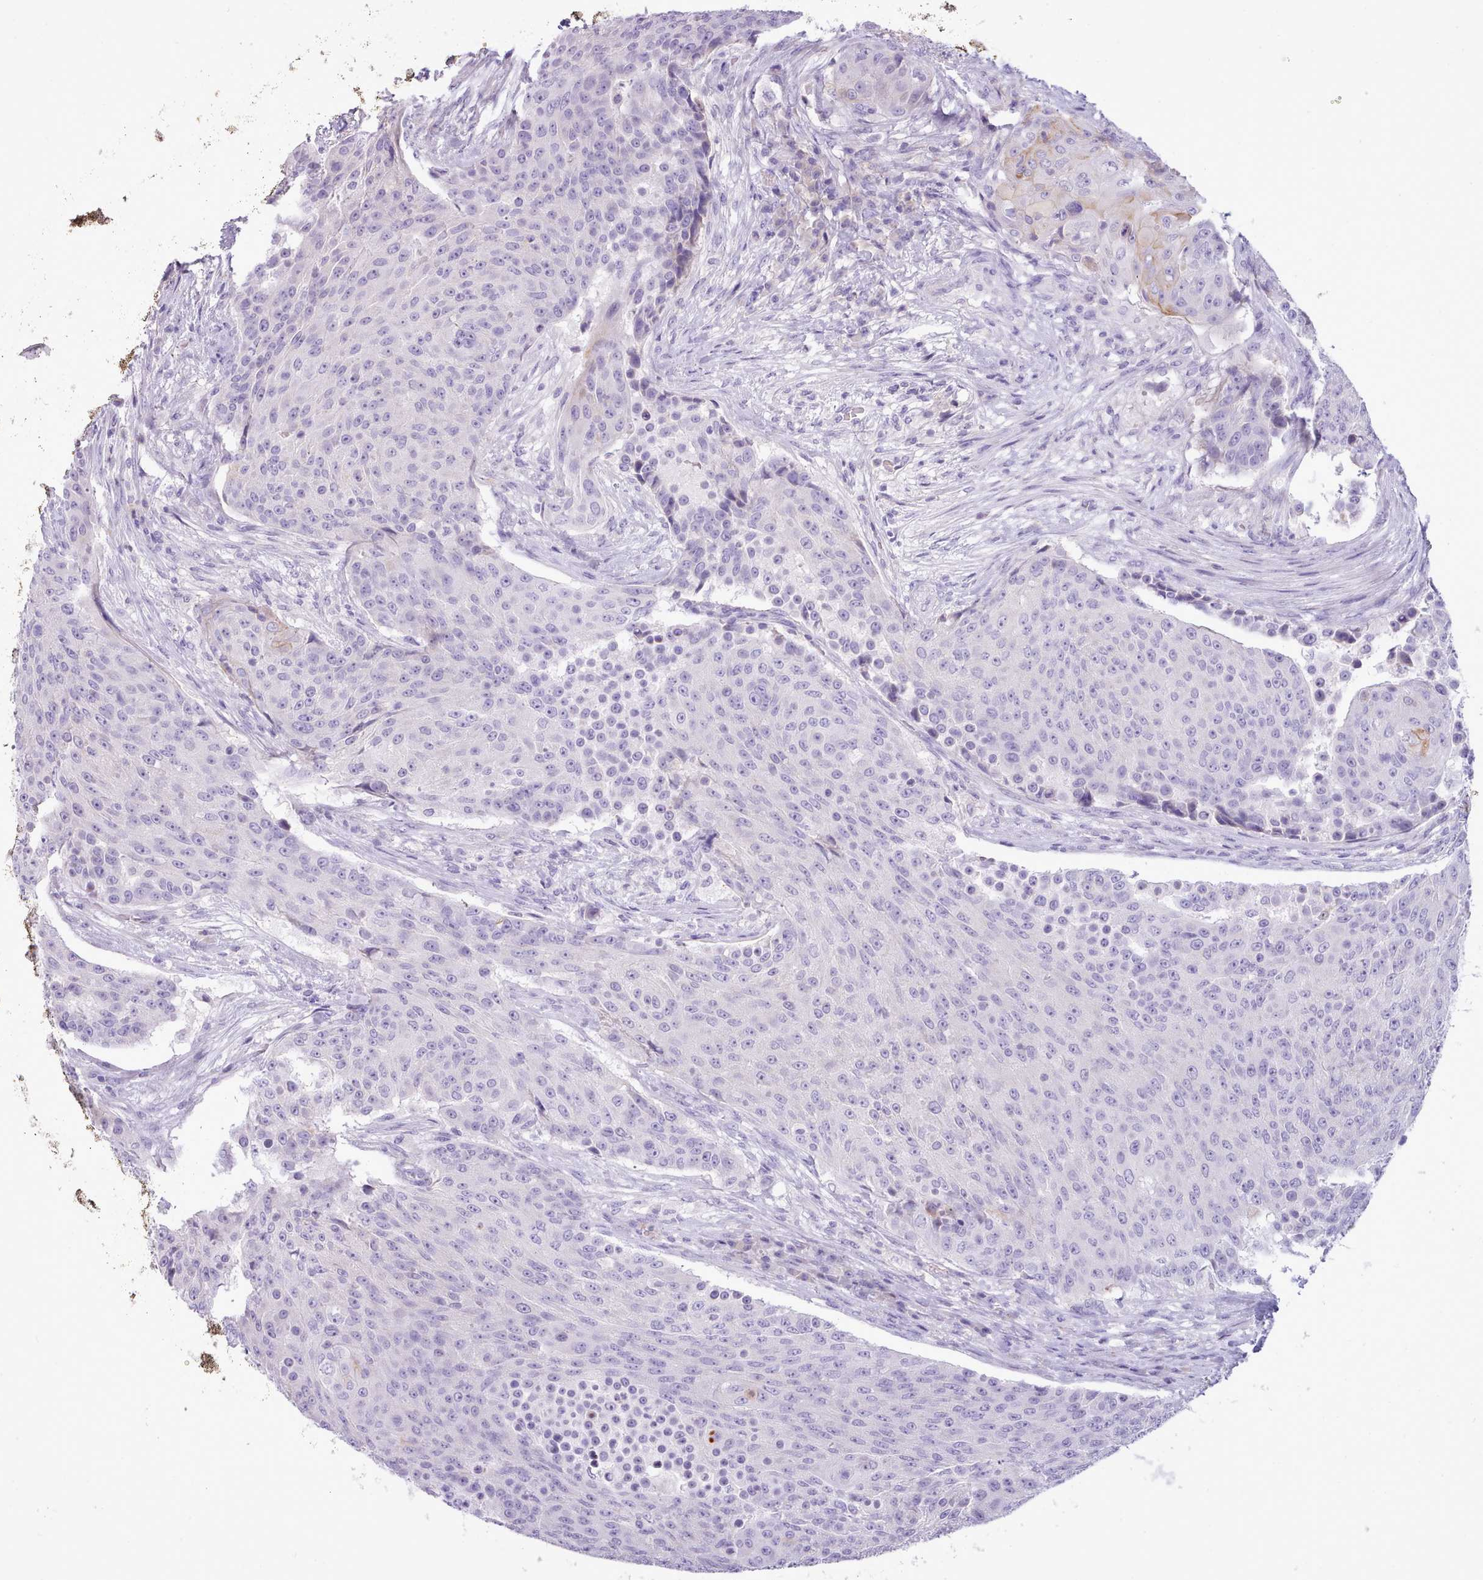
{"staining": {"intensity": "negative", "quantity": "none", "location": "none"}, "tissue": "urothelial cancer", "cell_type": "Tumor cells", "image_type": "cancer", "snomed": [{"axis": "morphology", "description": "Urothelial carcinoma, High grade"}, {"axis": "topography", "description": "Urinary bladder"}], "caption": "Urothelial cancer stained for a protein using immunohistochemistry demonstrates no expression tumor cells.", "gene": "CYP2A13", "patient": {"sex": "female", "age": 63}}